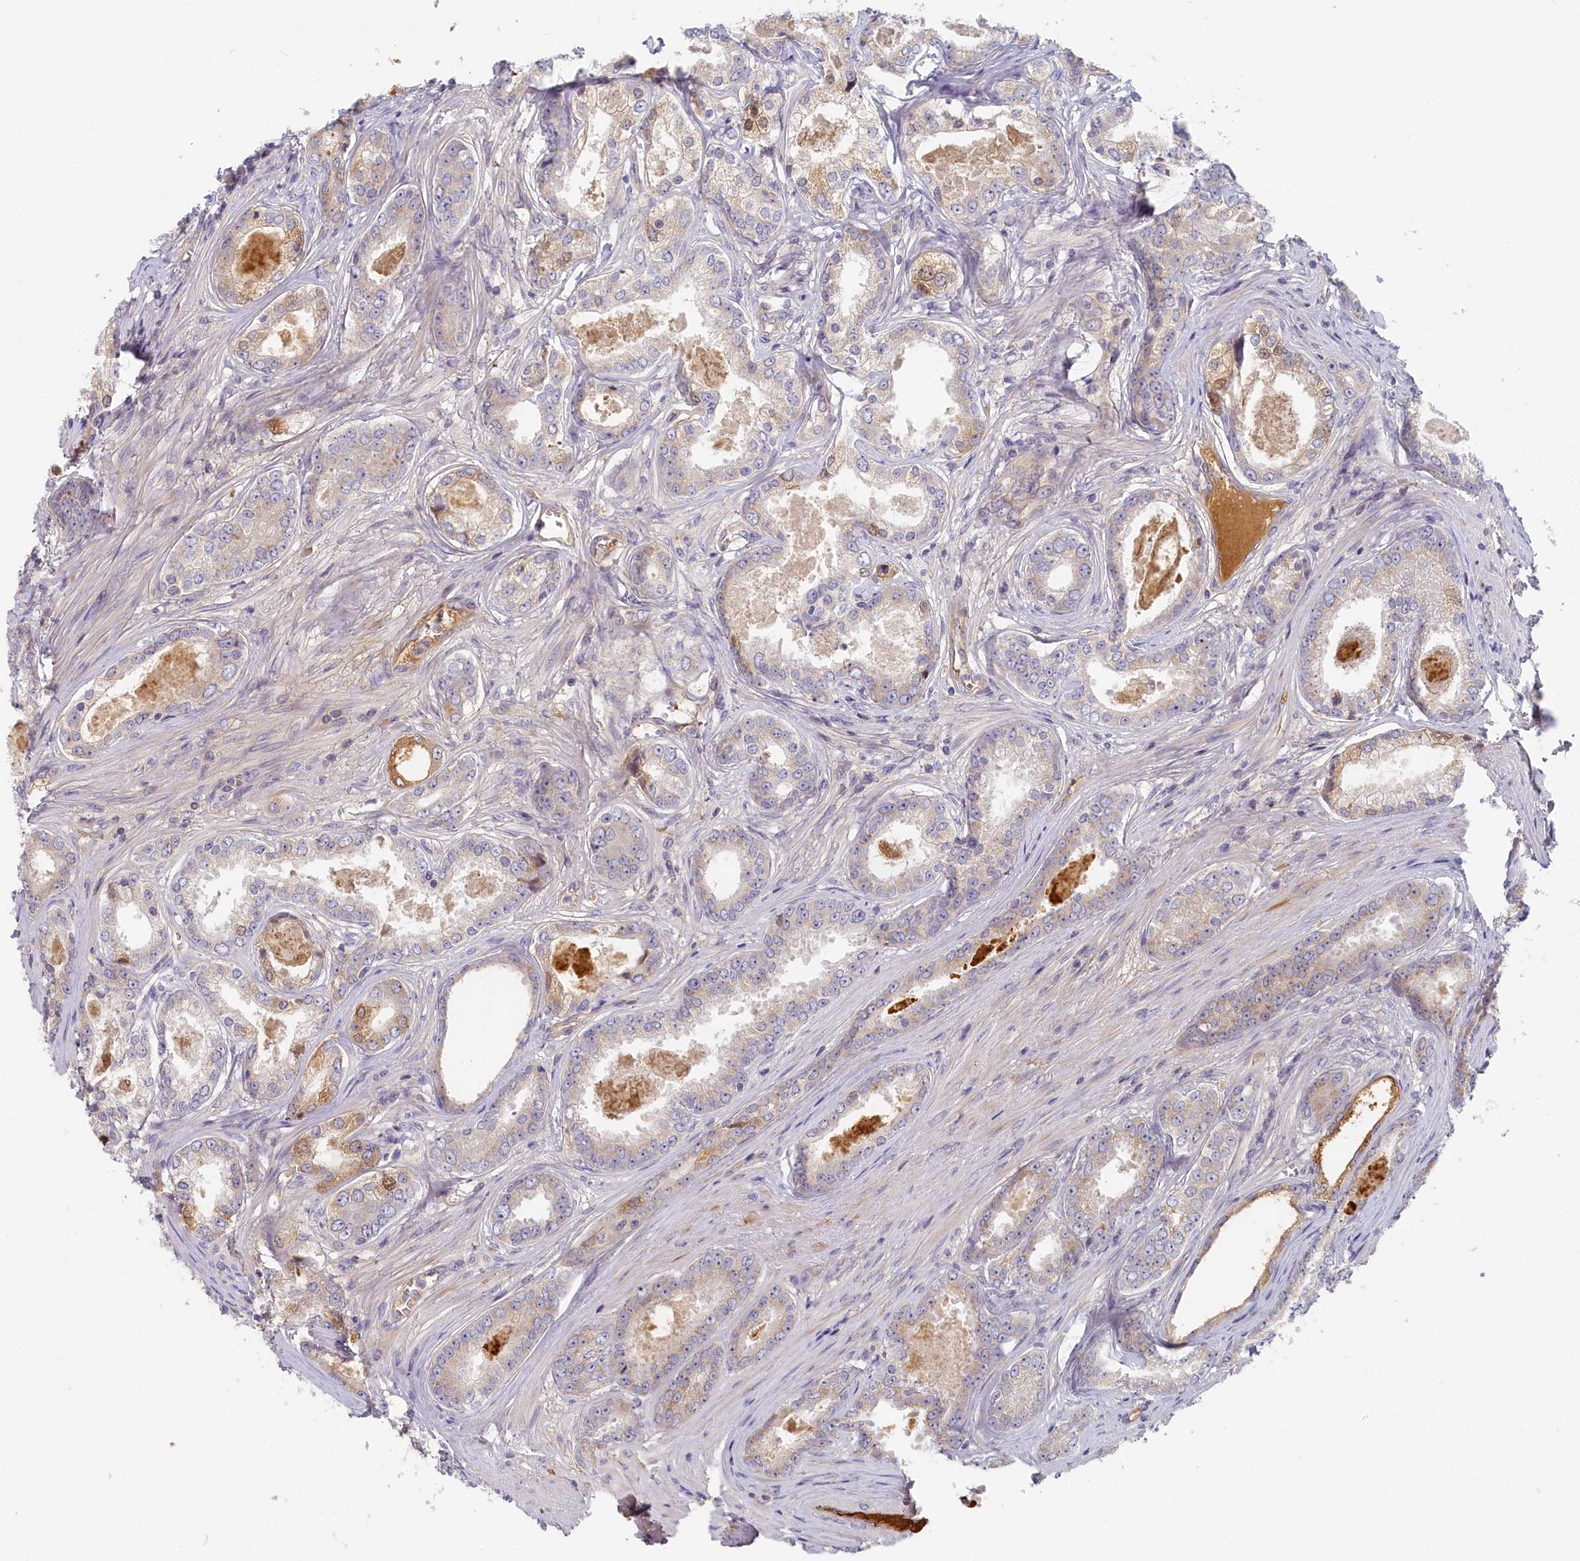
{"staining": {"intensity": "weak", "quantity": "<25%", "location": "cytoplasmic/membranous"}, "tissue": "prostate cancer", "cell_type": "Tumor cells", "image_type": "cancer", "snomed": [{"axis": "morphology", "description": "Adenocarcinoma, Low grade"}, {"axis": "topography", "description": "Prostate"}], "caption": "Immunohistochemical staining of prostate adenocarcinoma (low-grade) reveals no significant staining in tumor cells.", "gene": "STX16", "patient": {"sex": "male", "age": 68}}